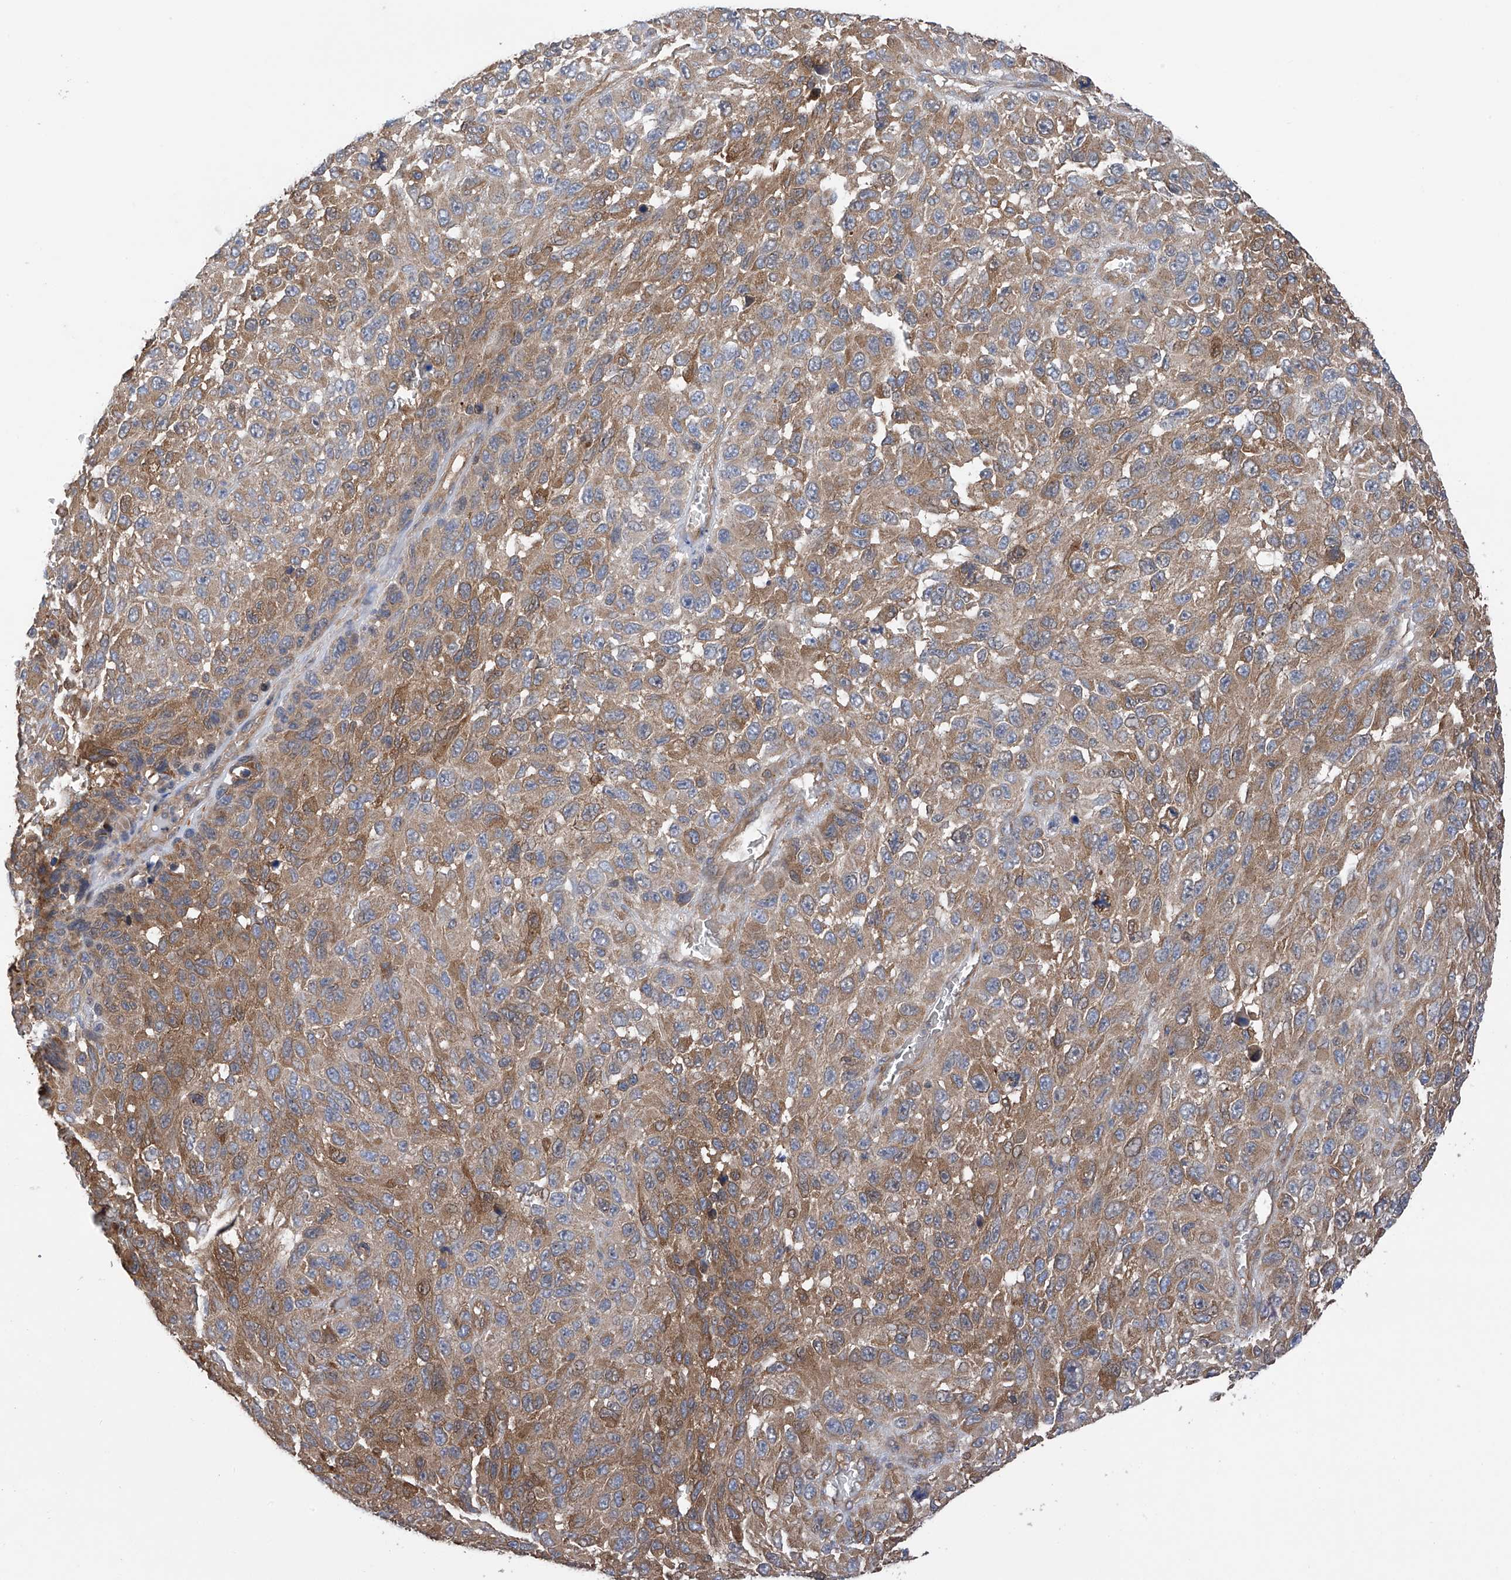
{"staining": {"intensity": "moderate", "quantity": ">75%", "location": "cytoplasmic/membranous"}, "tissue": "melanoma", "cell_type": "Tumor cells", "image_type": "cancer", "snomed": [{"axis": "morphology", "description": "Malignant melanoma, NOS"}, {"axis": "topography", "description": "Skin"}], "caption": "Human melanoma stained with a brown dye exhibits moderate cytoplasmic/membranous positive staining in about >75% of tumor cells.", "gene": "CHPF", "patient": {"sex": "female", "age": 96}}